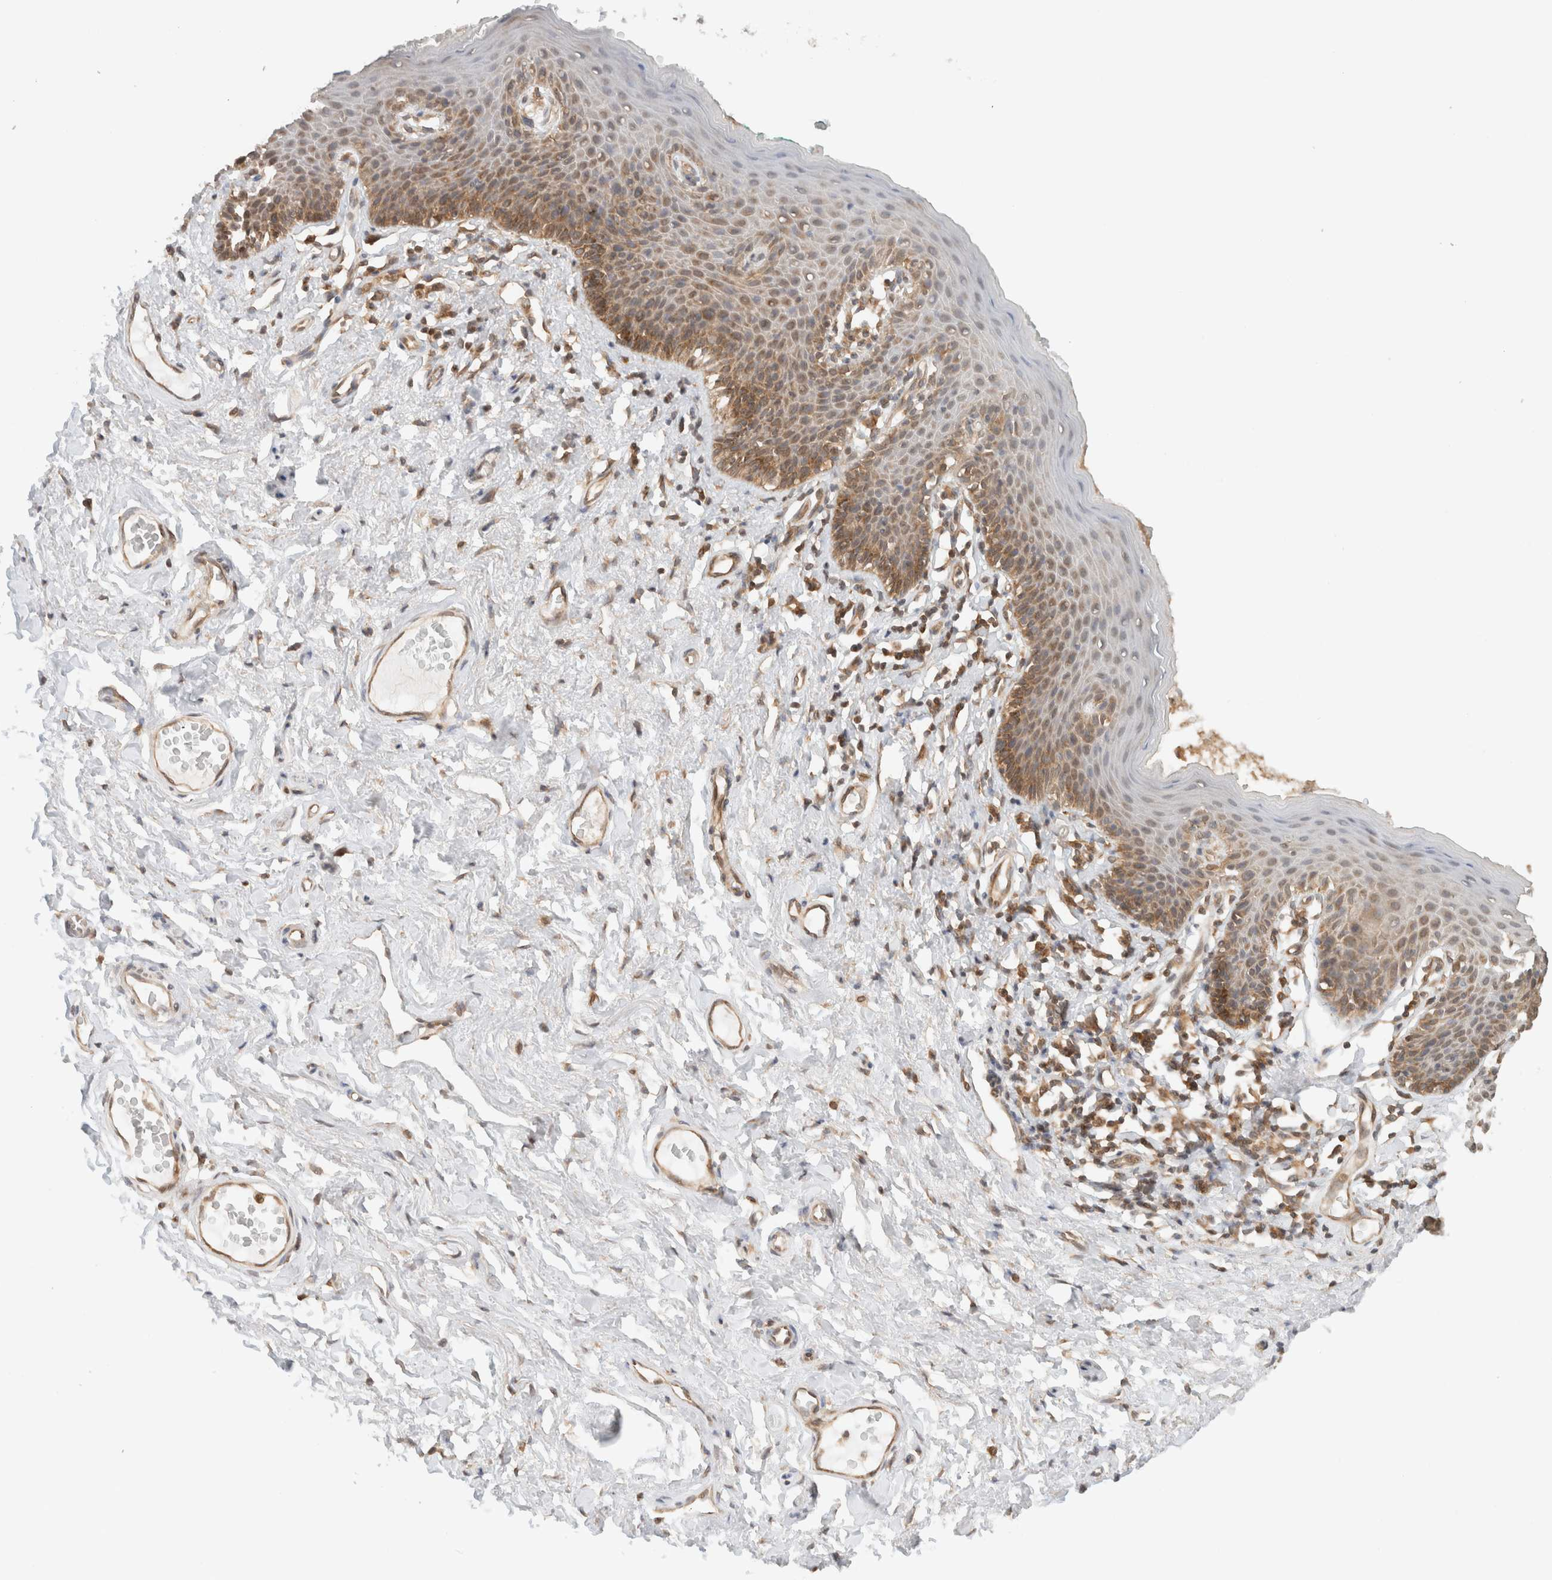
{"staining": {"intensity": "moderate", "quantity": "25%-75%", "location": "cytoplasmic/membranous"}, "tissue": "skin", "cell_type": "Epidermal cells", "image_type": "normal", "snomed": [{"axis": "morphology", "description": "Normal tissue, NOS"}, {"axis": "topography", "description": "Vulva"}], "caption": "This micrograph displays immunohistochemistry staining of unremarkable skin, with medium moderate cytoplasmic/membranous positivity in approximately 25%-75% of epidermal cells.", "gene": "ARFGEF2", "patient": {"sex": "female", "age": 66}}